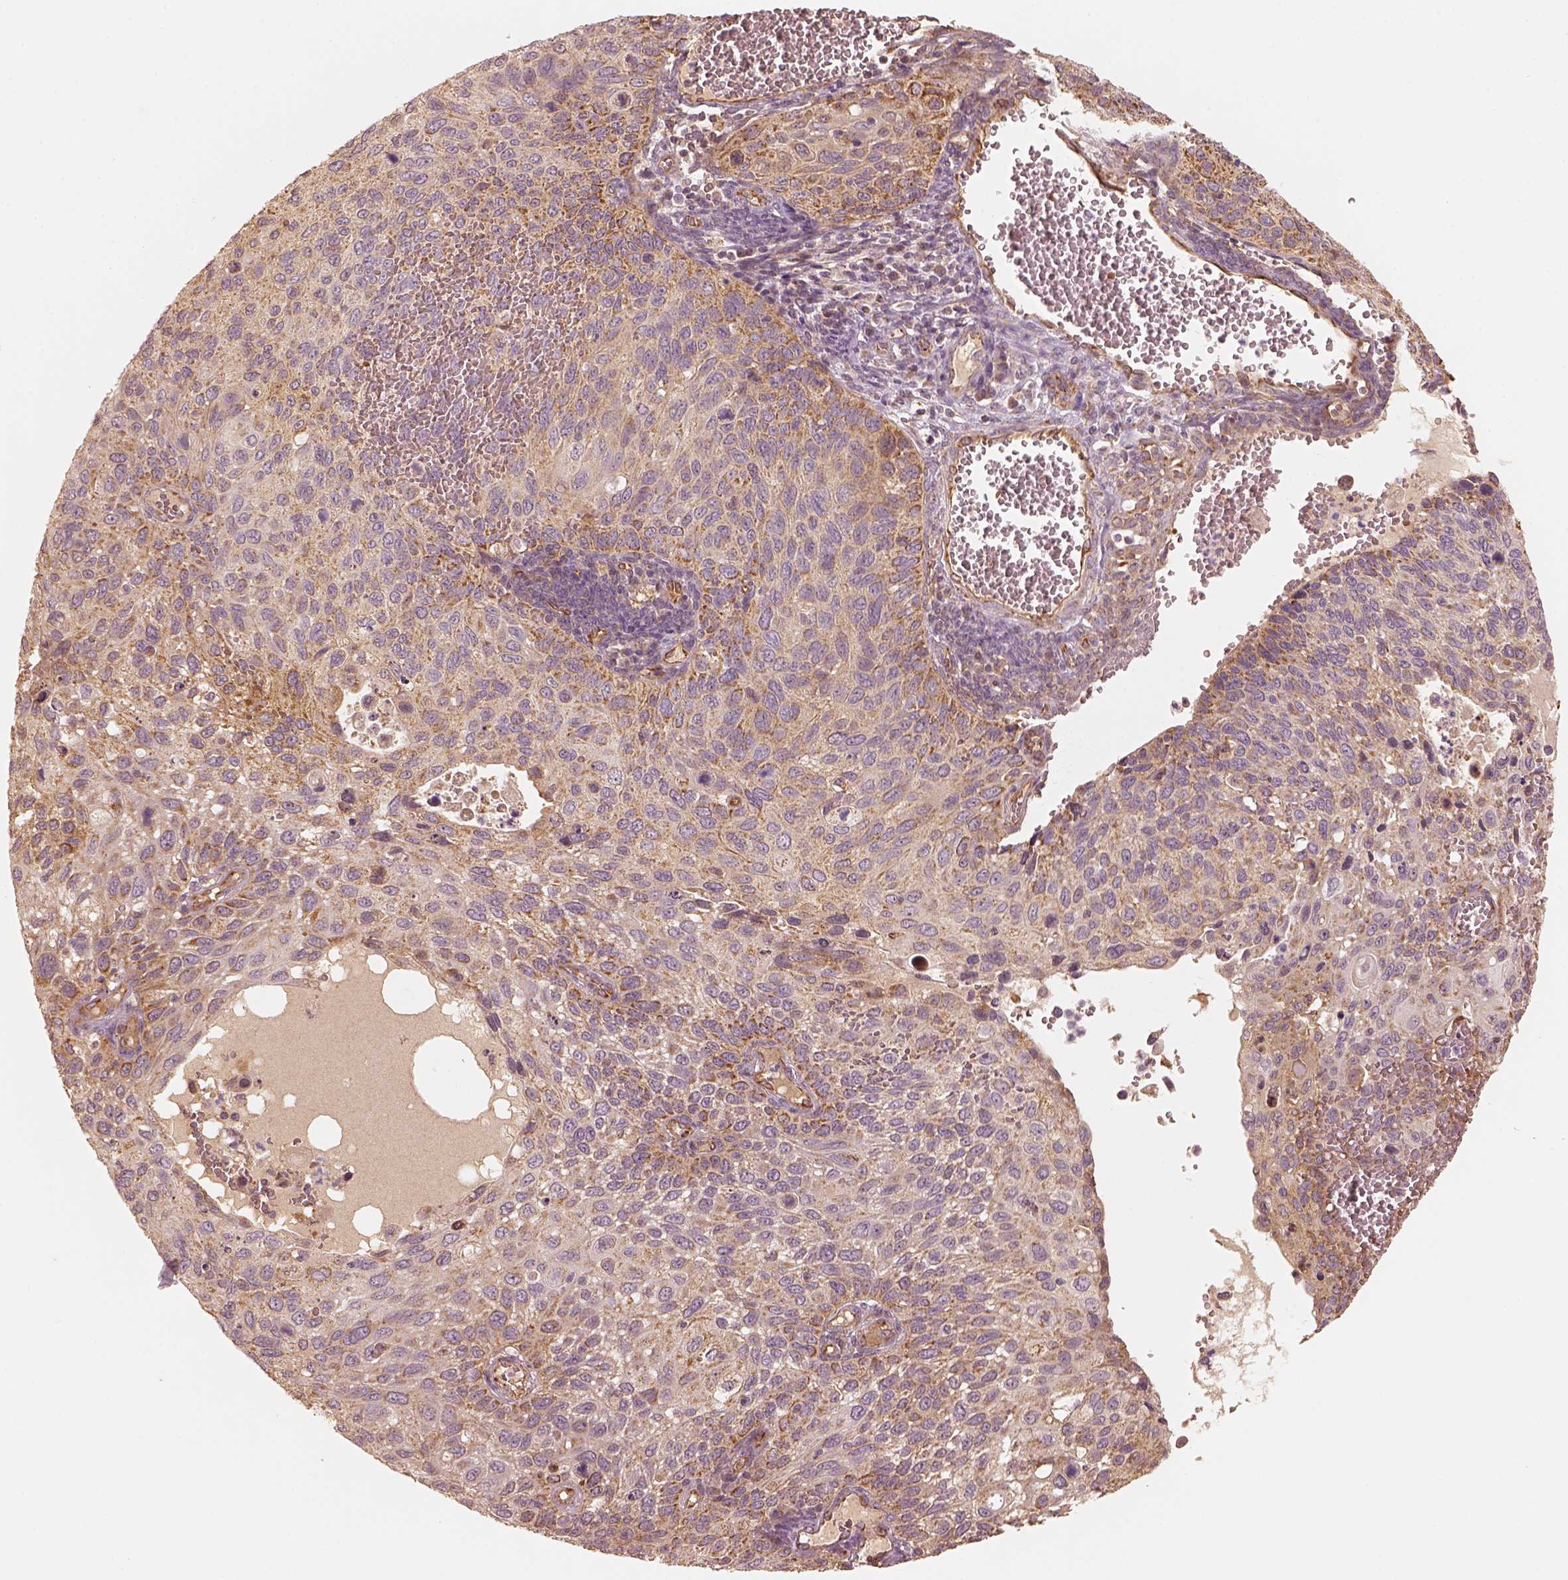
{"staining": {"intensity": "moderate", "quantity": "<25%", "location": "cytoplasmic/membranous"}, "tissue": "cervical cancer", "cell_type": "Tumor cells", "image_type": "cancer", "snomed": [{"axis": "morphology", "description": "Squamous cell carcinoma, NOS"}, {"axis": "topography", "description": "Cervix"}], "caption": "This is an image of IHC staining of cervical squamous cell carcinoma, which shows moderate staining in the cytoplasmic/membranous of tumor cells.", "gene": "FSCN1", "patient": {"sex": "female", "age": 70}}